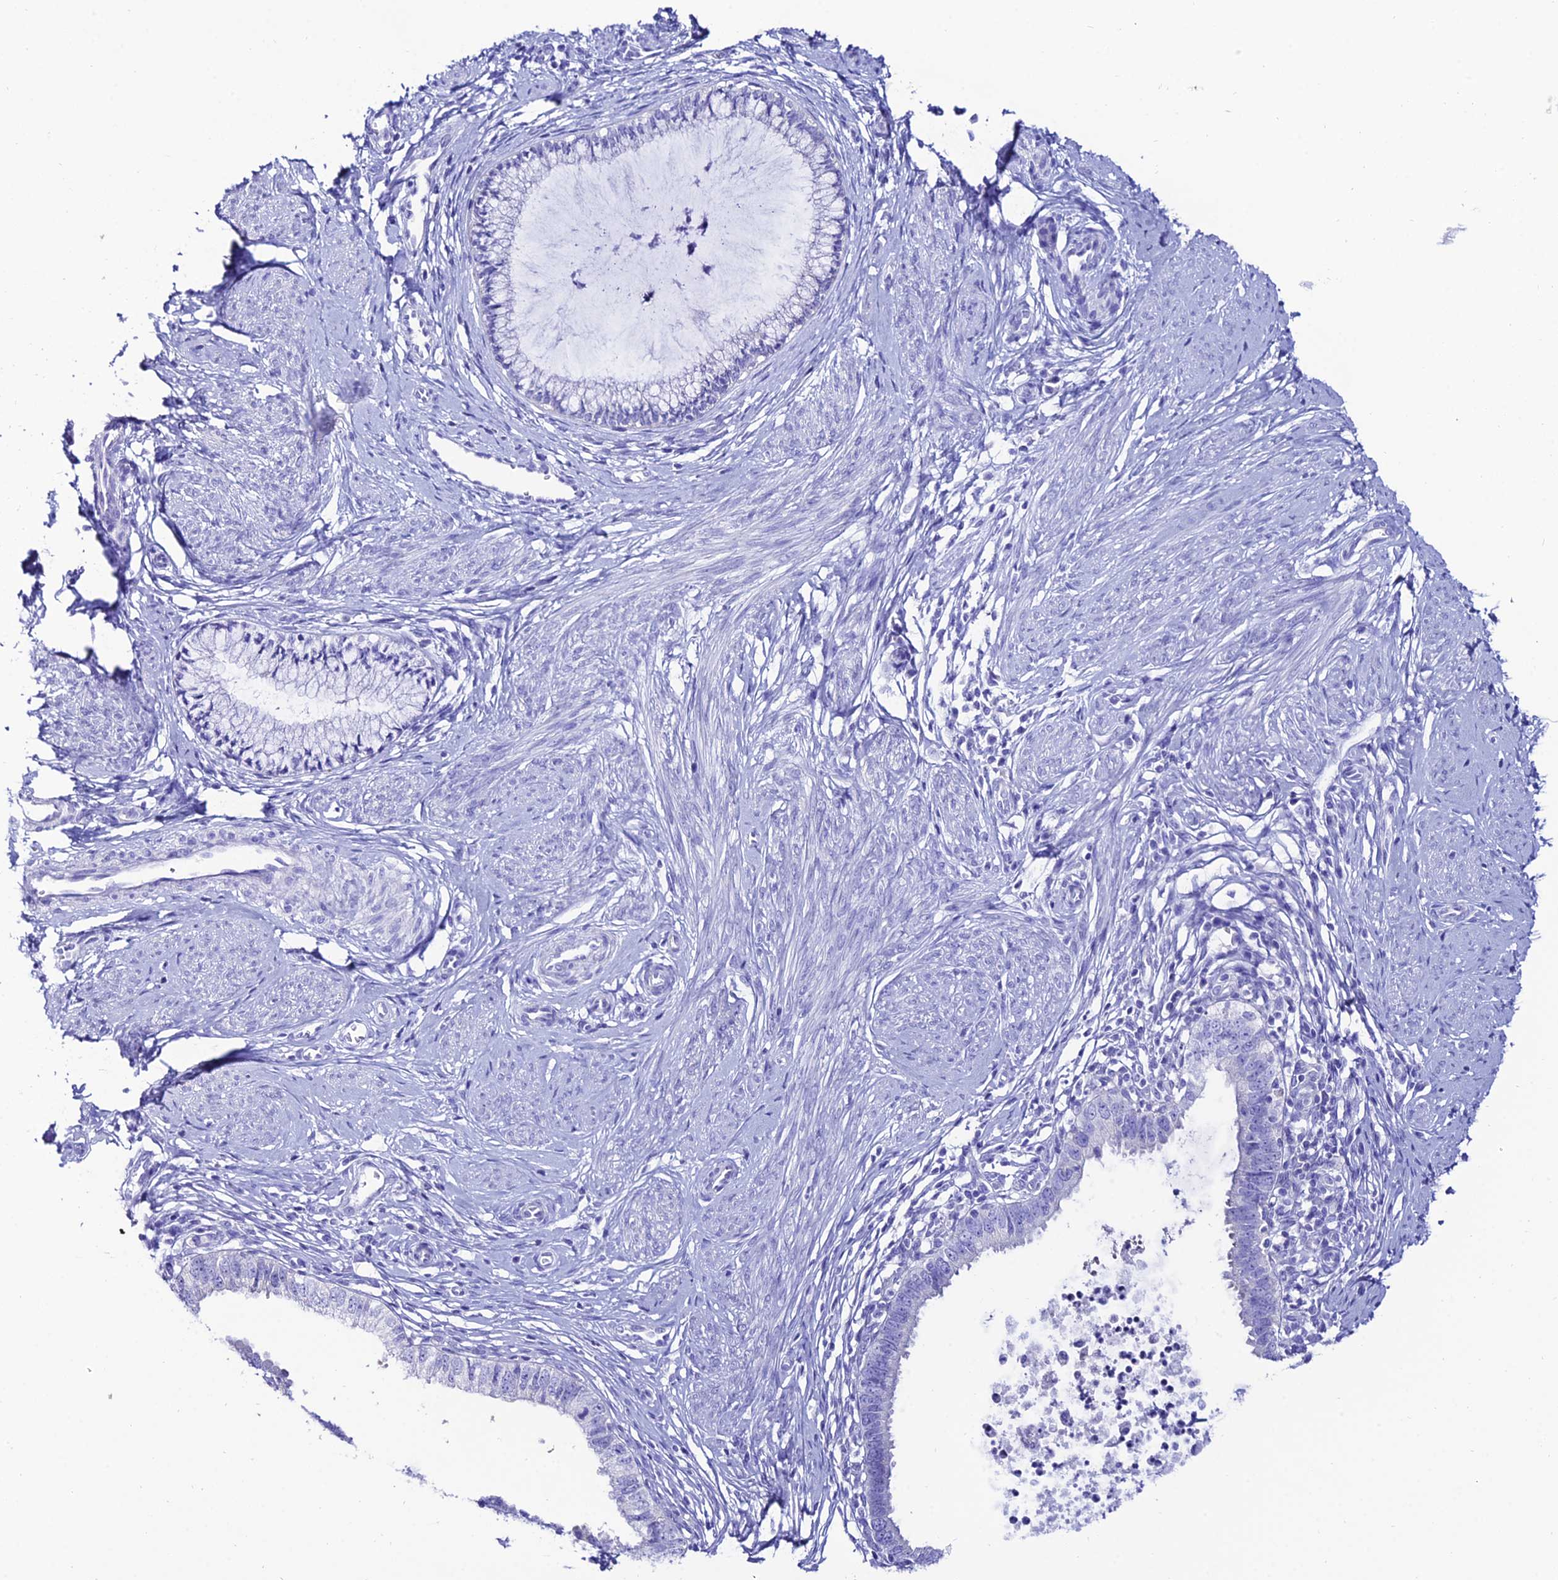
{"staining": {"intensity": "negative", "quantity": "none", "location": "none"}, "tissue": "cervical cancer", "cell_type": "Tumor cells", "image_type": "cancer", "snomed": [{"axis": "morphology", "description": "Adenocarcinoma, NOS"}, {"axis": "topography", "description": "Cervix"}], "caption": "High power microscopy histopathology image of an IHC photomicrograph of adenocarcinoma (cervical), revealing no significant expression in tumor cells.", "gene": "OR4D5", "patient": {"sex": "female", "age": 36}}